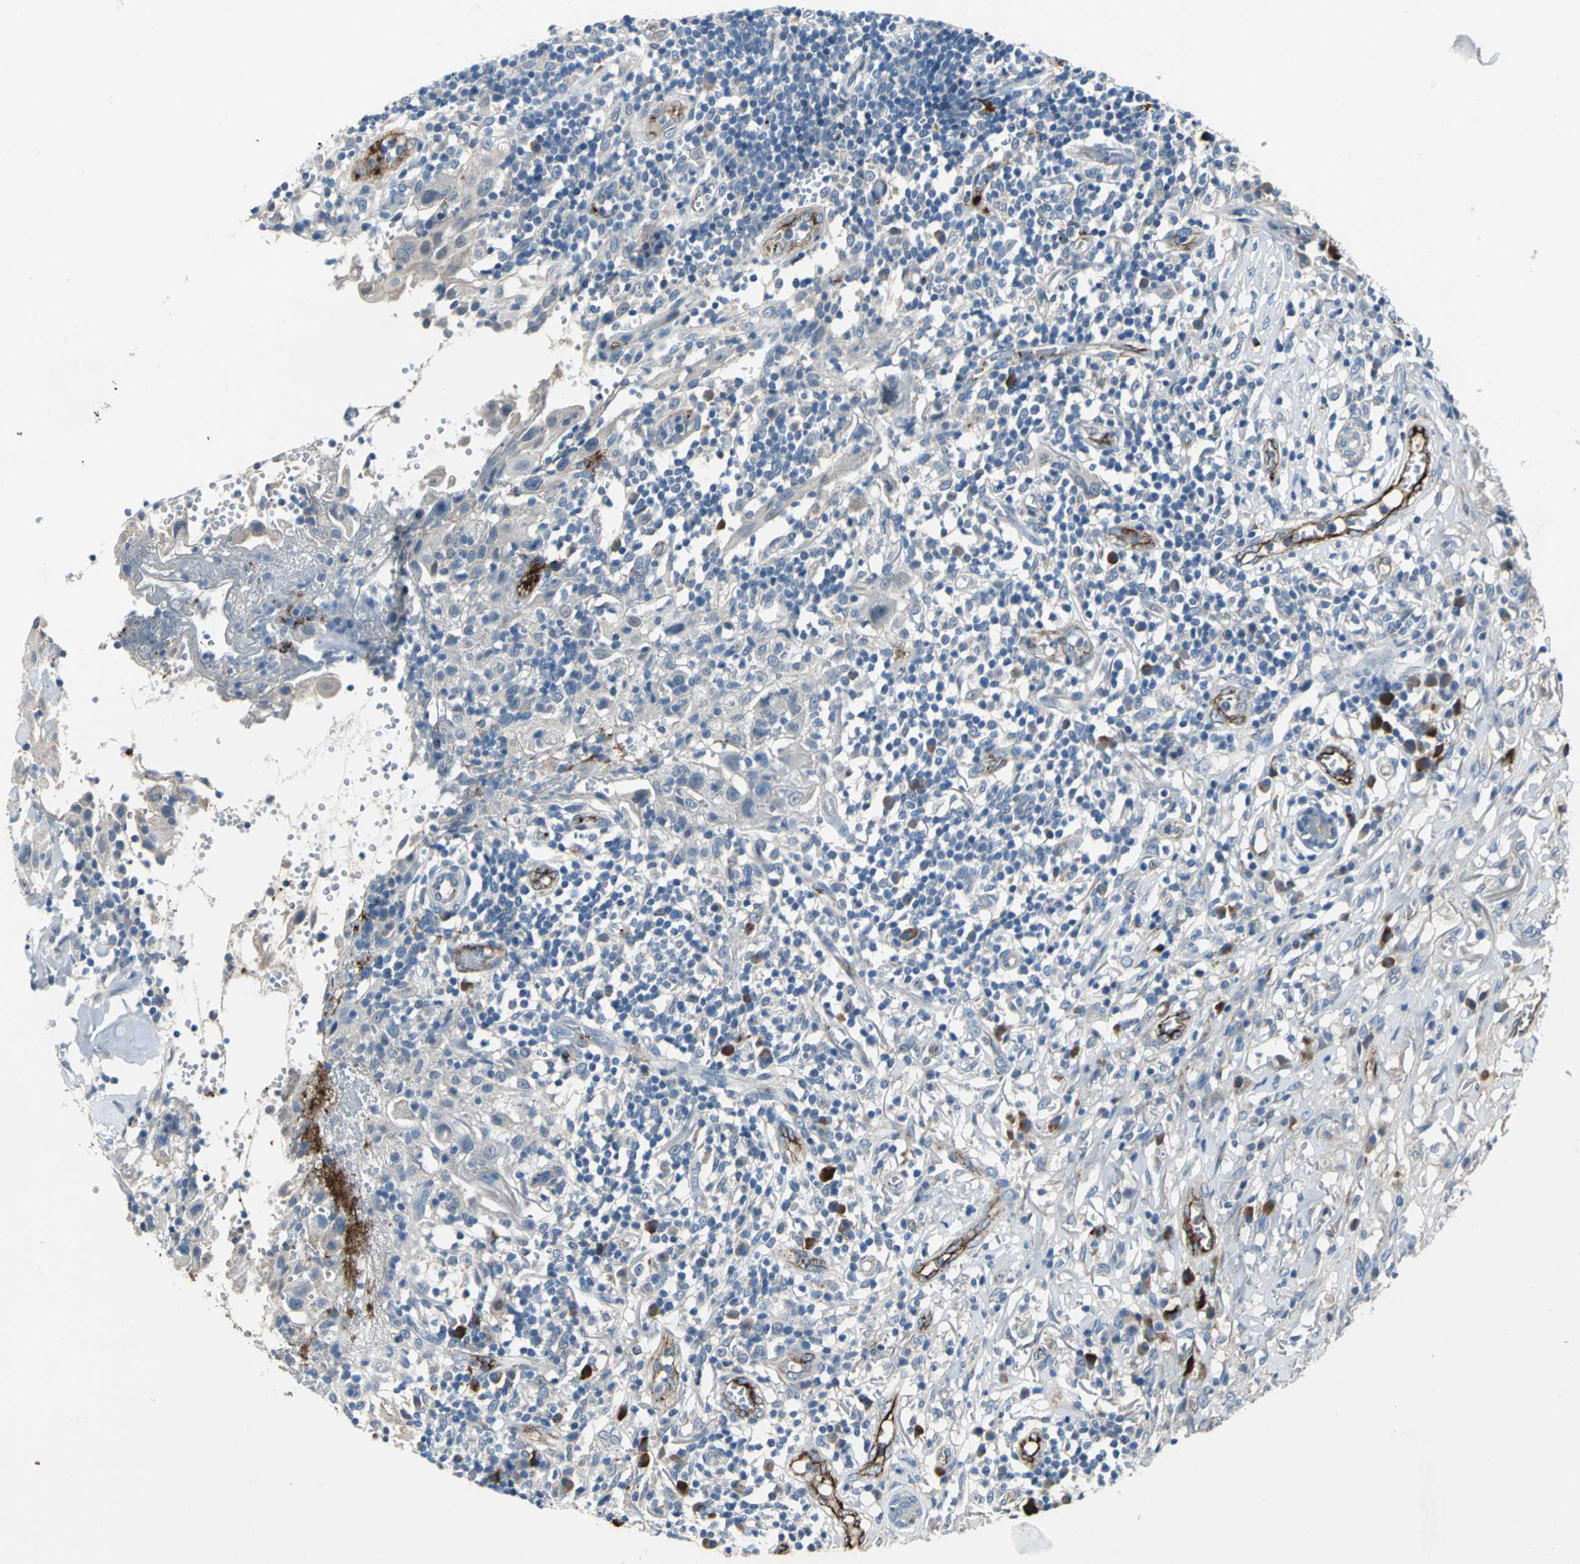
{"staining": {"intensity": "negative", "quantity": "none", "location": "none"}, "tissue": "thyroid cancer", "cell_type": "Tumor cells", "image_type": "cancer", "snomed": [{"axis": "morphology", "description": "Carcinoma, NOS"}, {"axis": "topography", "description": "Thyroid gland"}], "caption": "This is an immunohistochemistry histopathology image of thyroid cancer (carcinoma). There is no expression in tumor cells.", "gene": "SELP", "patient": {"sex": "female", "age": 77}}